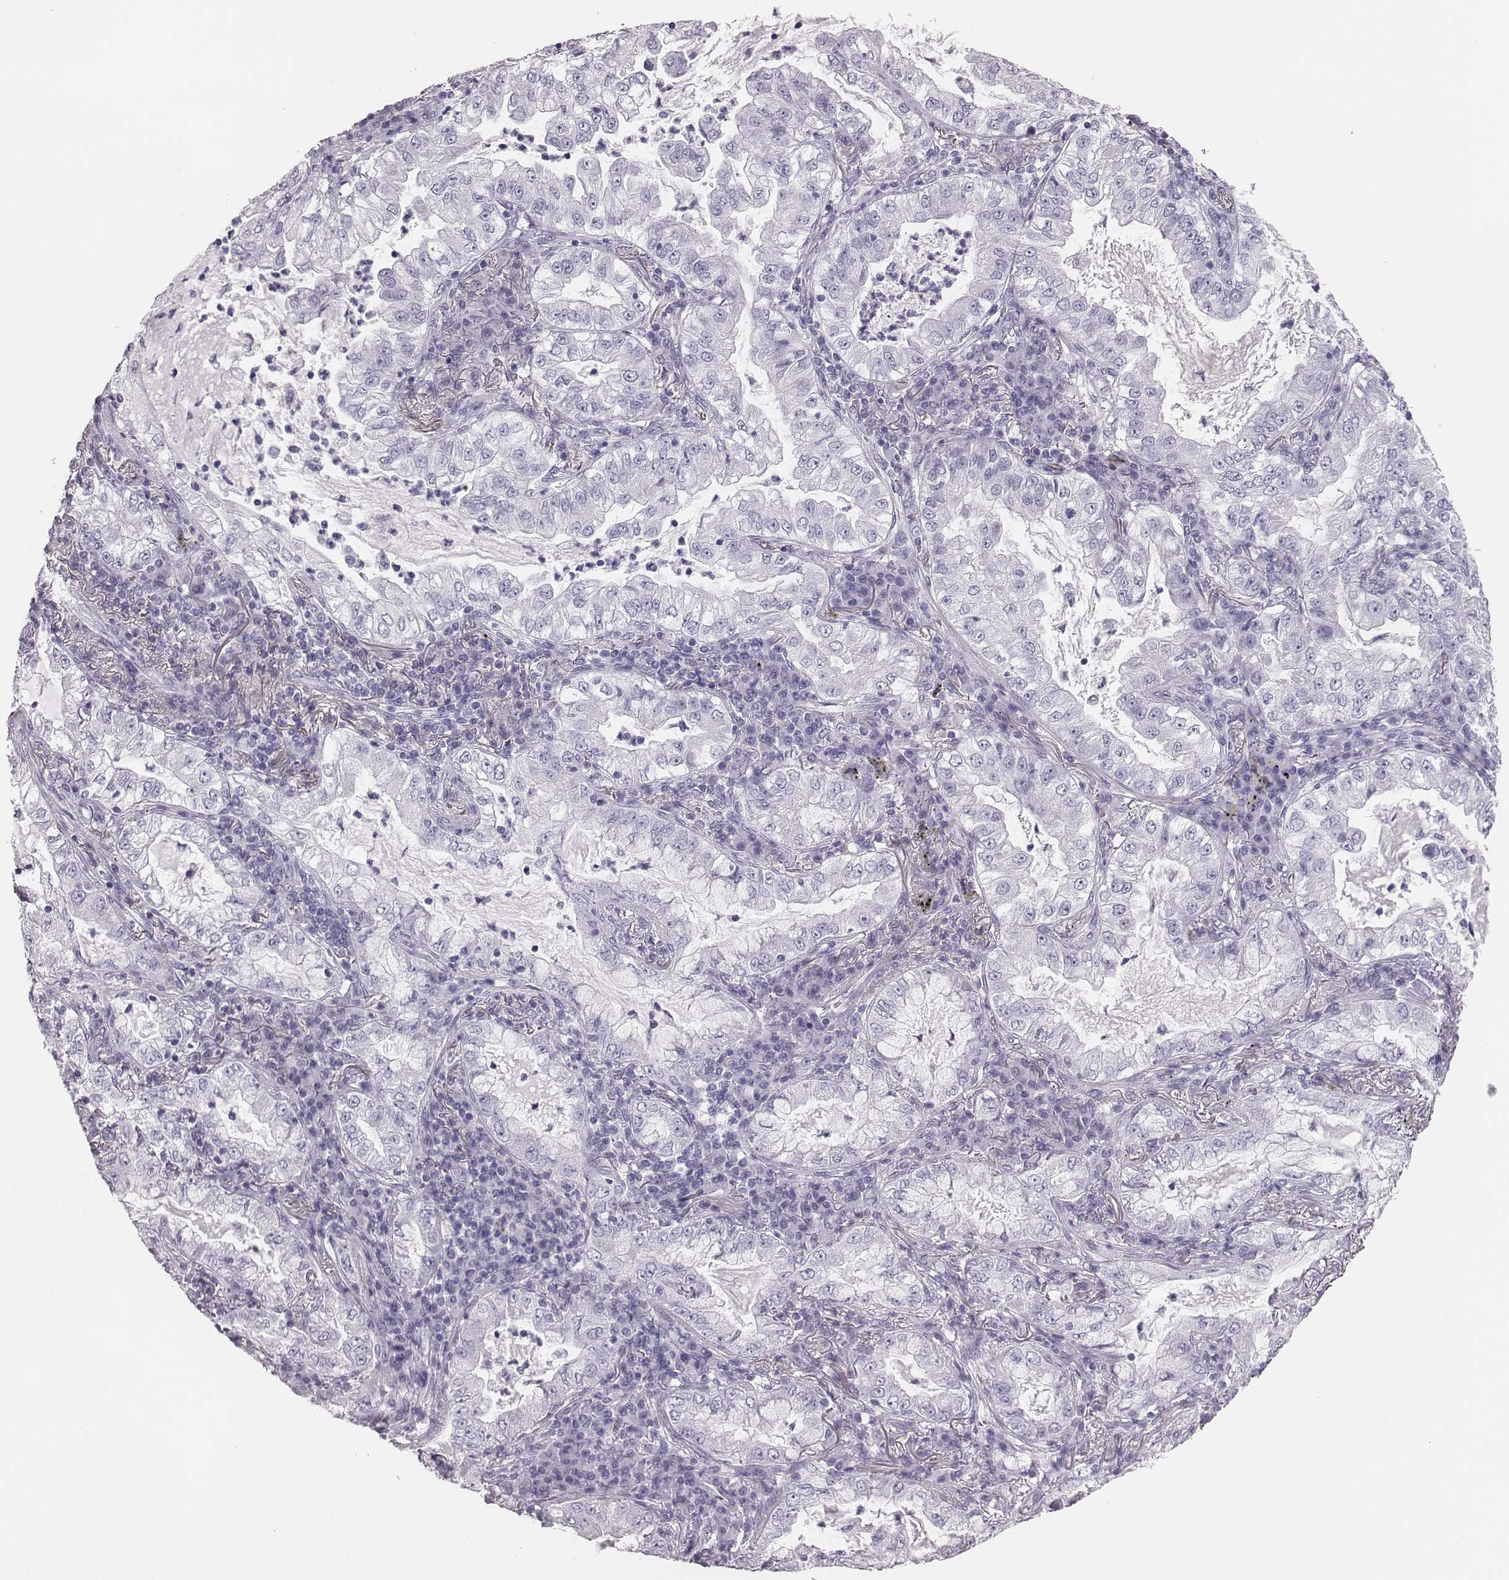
{"staining": {"intensity": "negative", "quantity": "none", "location": "none"}, "tissue": "lung cancer", "cell_type": "Tumor cells", "image_type": "cancer", "snomed": [{"axis": "morphology", "description": "Adenocarcinoma, NOS"}, {"axis": "topography", "description": "Lung"}], "caption": "Tumor cells are negative for brown protein staining in lung cancer (adenocarcinoma).", "gene": "H1-6", "patient": {"sex": "female", "age": 73}}